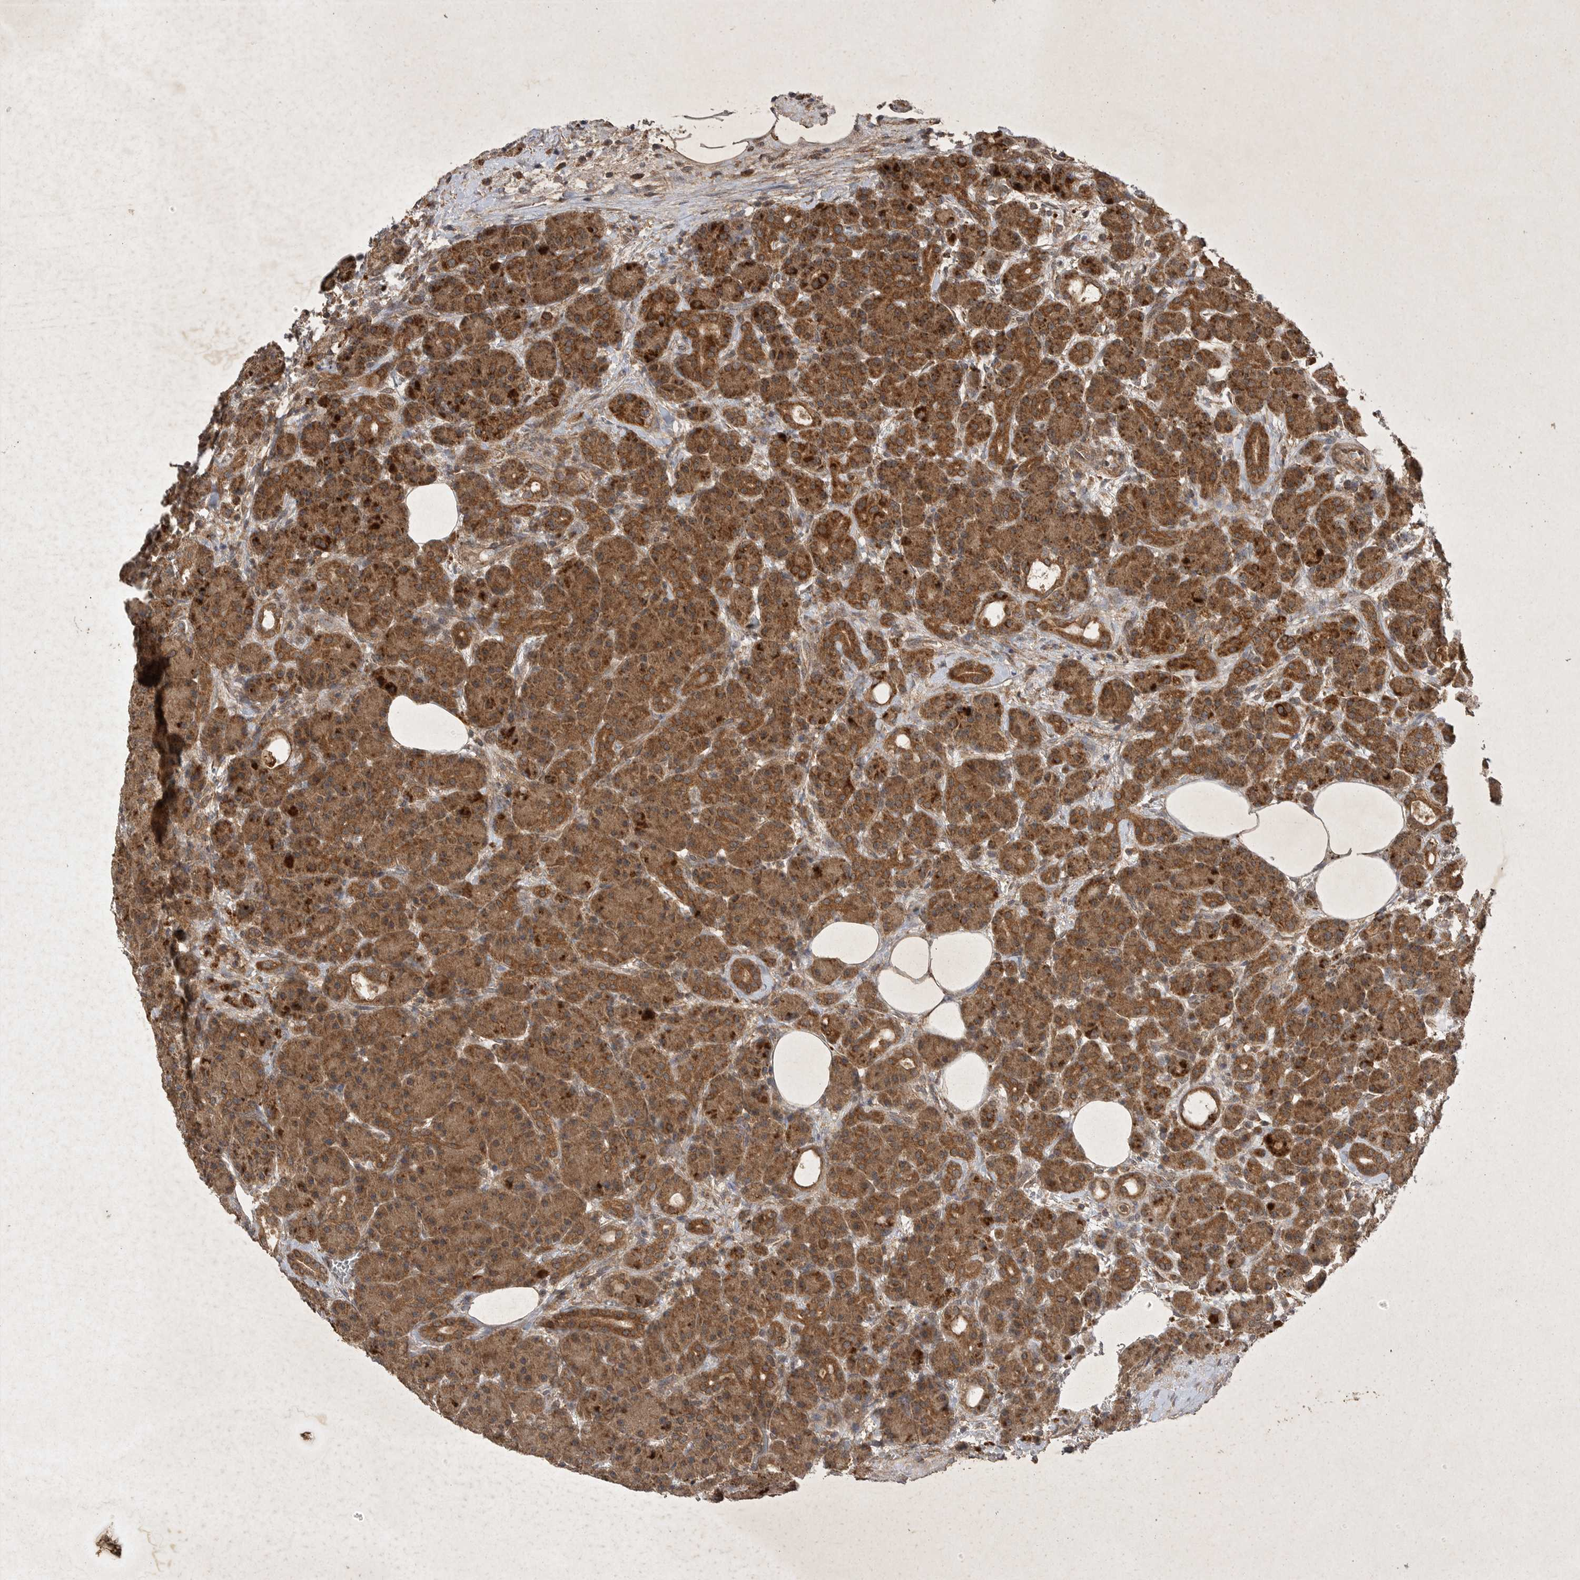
{"staining": {"intensity": "strong", "quantity": ">75%", "location": "cytoplasmic/membranous"}, "tissue": "pancreas", "cell_type": "Exocrine glandular cells", "image_type": "normal", "snomed": [{"axis": "morphology", "description": "Normal tissue, NOS"}, {"axis": "topography", "description": "Pancreas"}], "caption": "Protein expression analysis of benign pancreas exhibits strong cytoplasmic/membranous expression in about >75% of exocrine glandular cells. Nuclei are stained in blue.", "gene": "DDR1", "patient": {"sex": "male", "age": 63}}